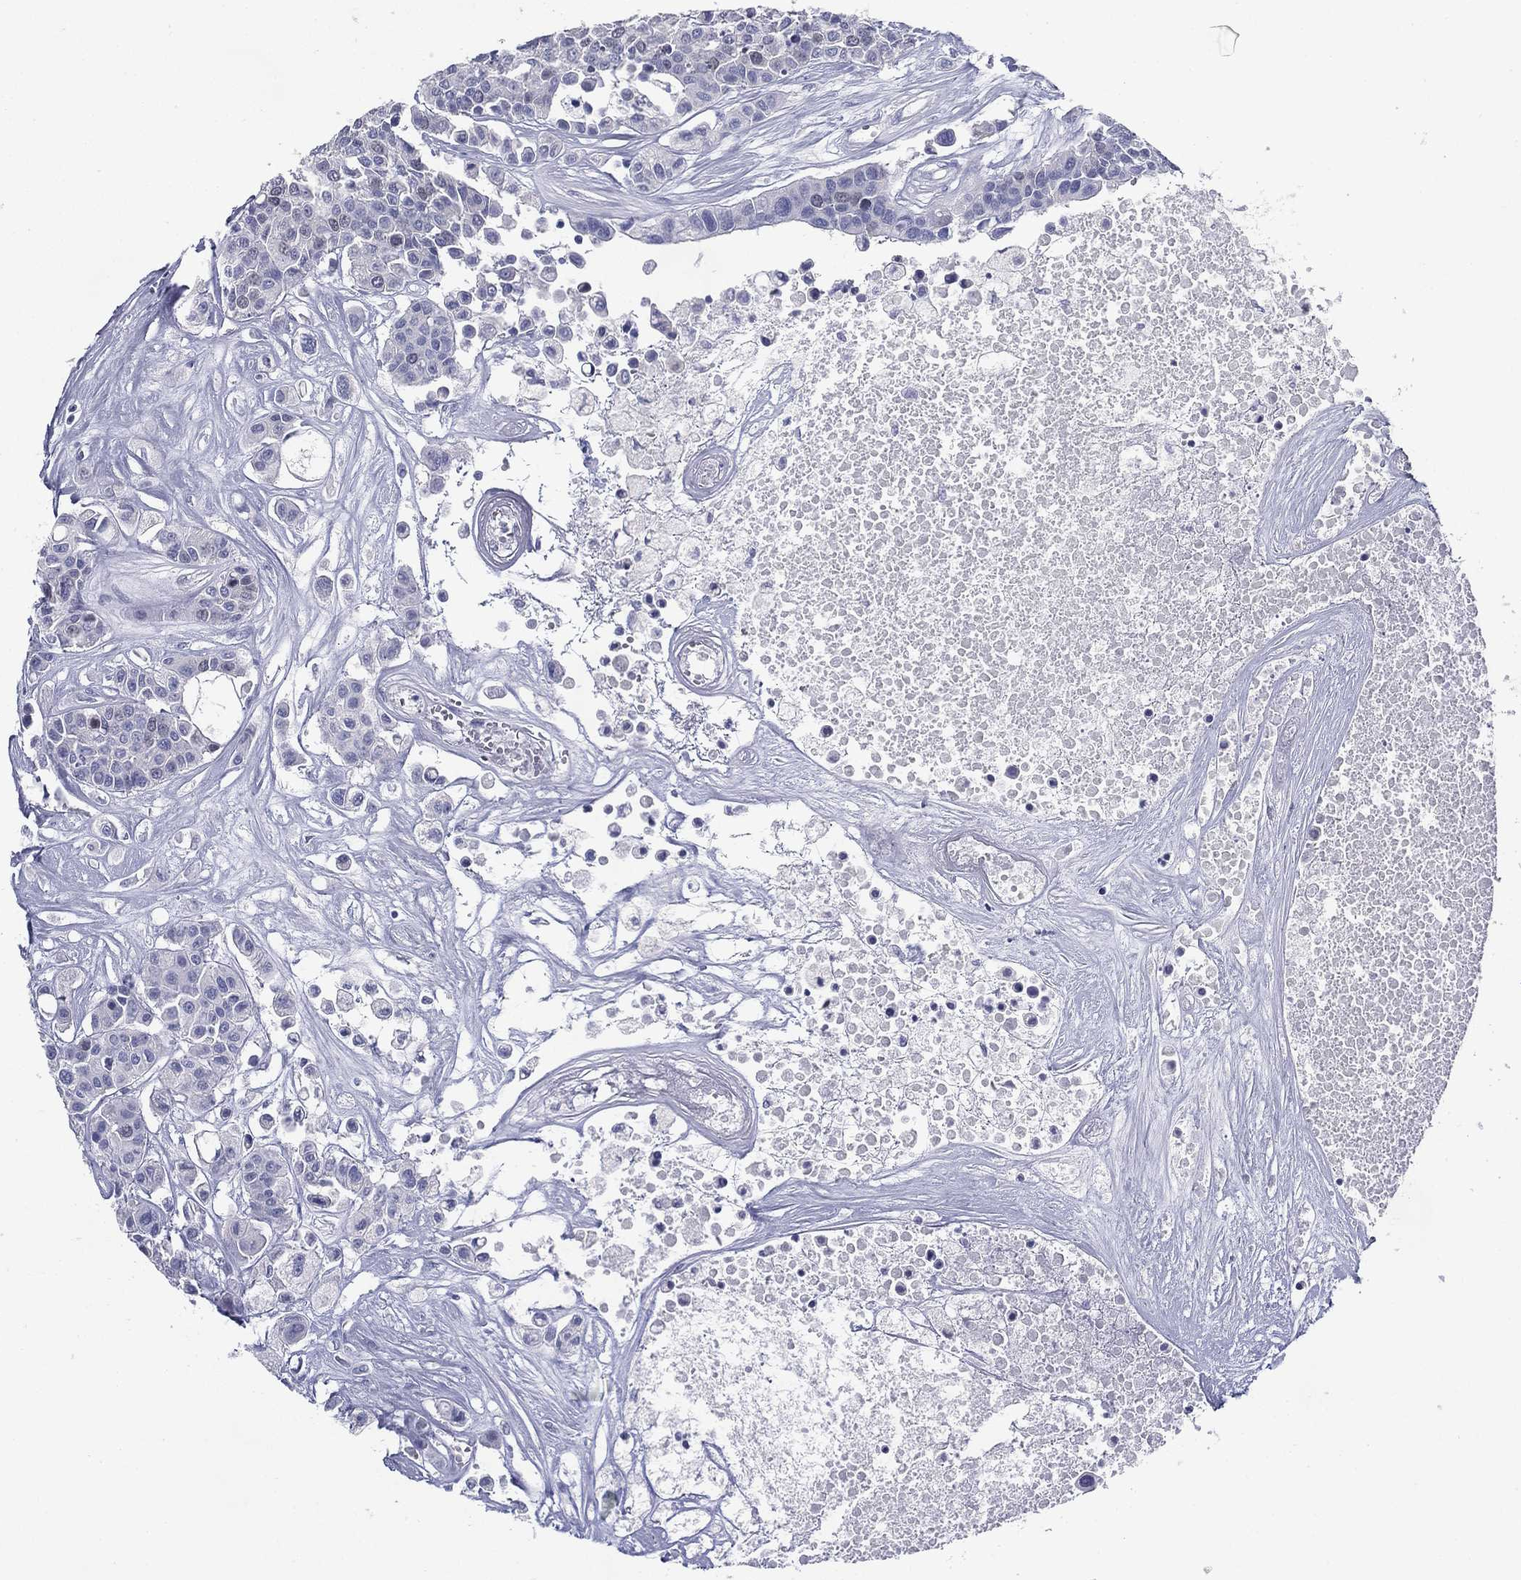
{"staining": {"intensity": "negative", "quantity": "none", "location": "none"}, "tissue": "carcinoid", "cell_type": "Tumor cells", "image_type": "cancer", "snomed": [{"axis": "morphology", "description": "Carcinoid, malignant, NOS"}, {"axis": "topography", "description": "Colon"}], "caption": "Immunohistochemical staining of carcinoid reveals no significant expression in tumor cells. Brightfield microscopy of immunohistochemistry (IHC) stained with DAB (3,3'-diaminobenzidine) (brown) and hematoxylin (blue), captured at high magnification.", "gene": "KIF2C", "patient": {"sex": "male", "age": 81}}